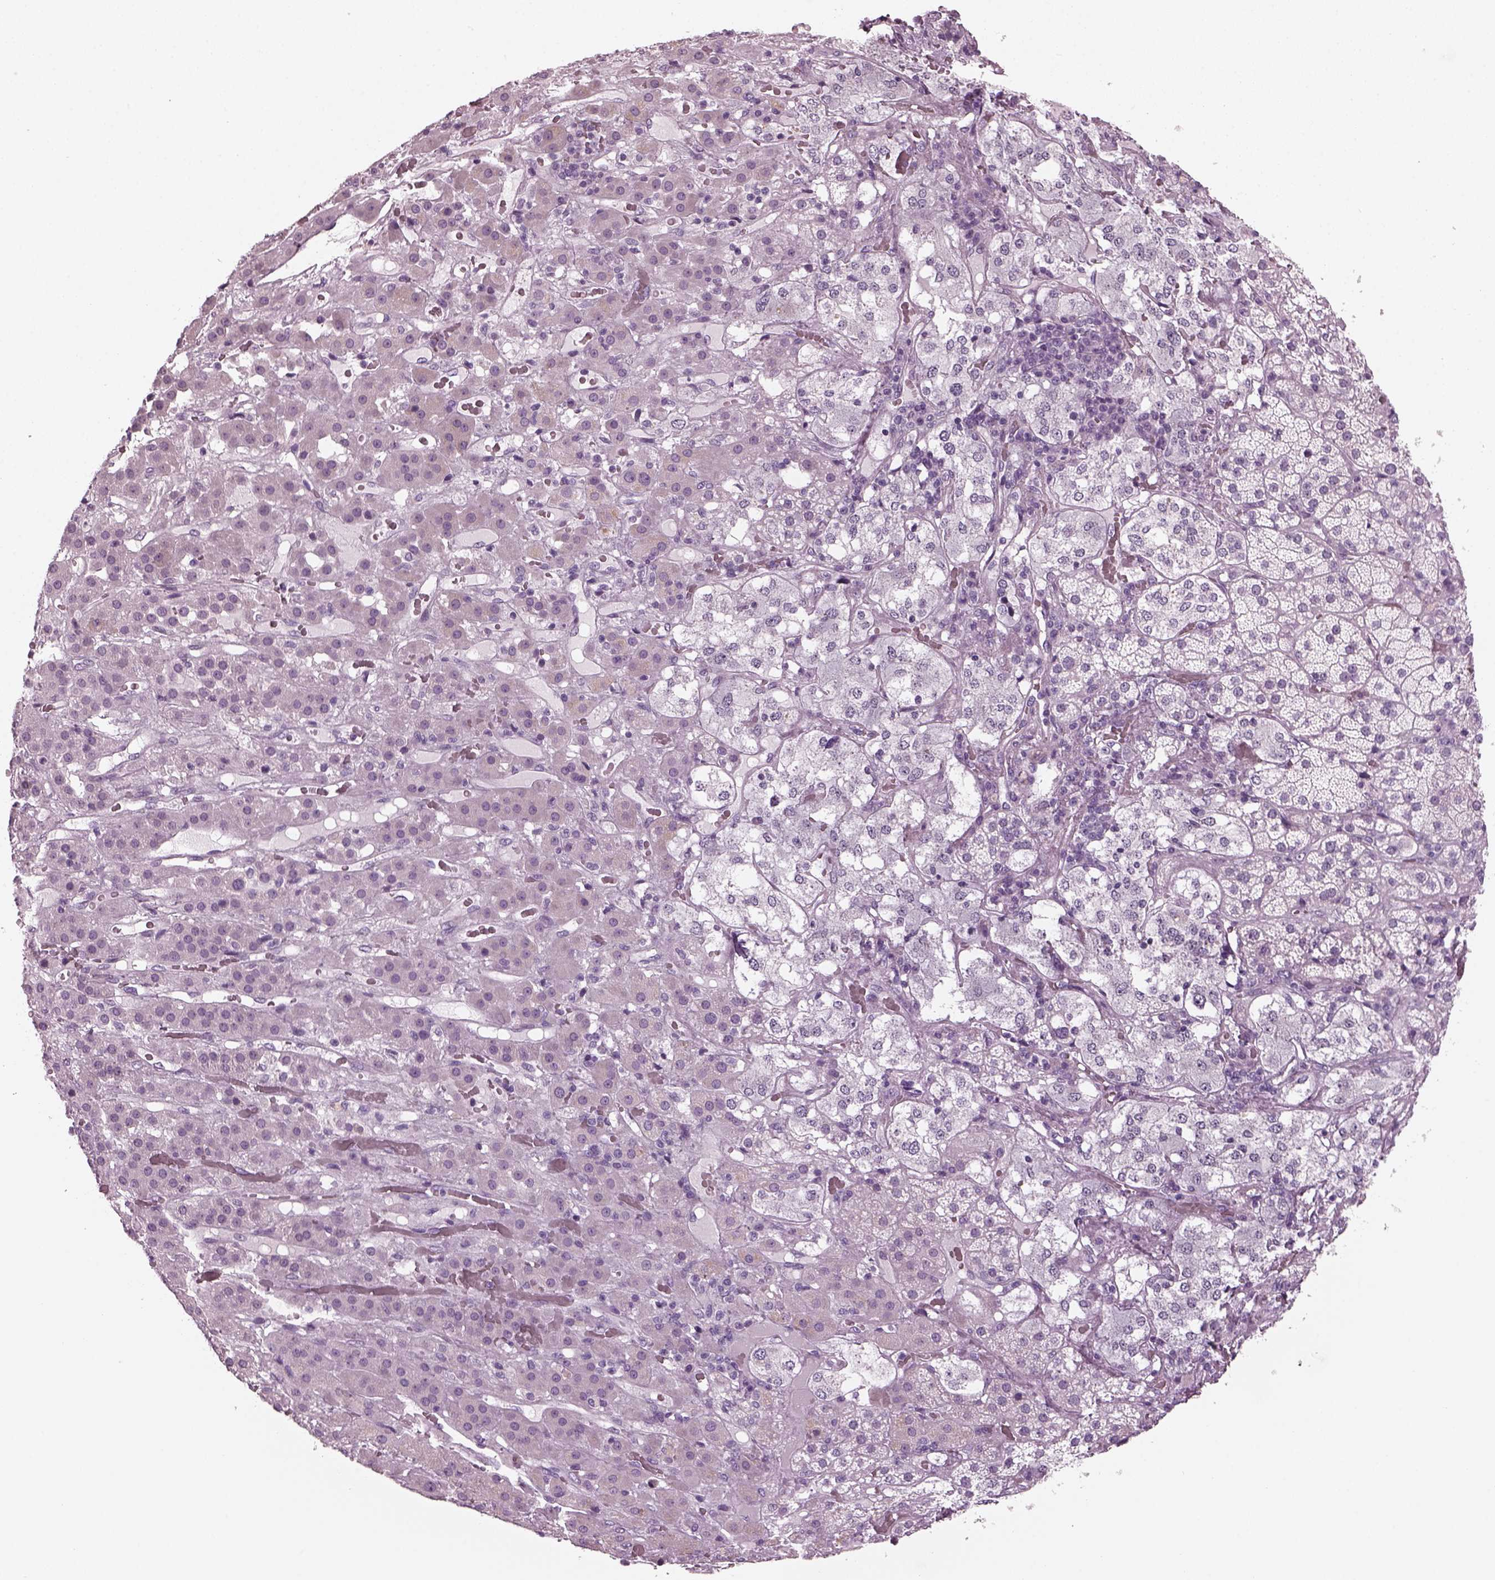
{"staining": {"intensity": "negative", "quantity": "none", "location": "none"}, "tissue": "adrenal gland", "cell_type": "Glandular cells", "image_type": "normal", "snomed": [{"axis": "morphology", "description": "Normal tissue, NOS"}, {"axis": "topography", "description": "Adrenal gland"}], "caption": "Micrograph shows no significant protein positivity in glandular cells of normal adrenal gland. The staining is performed using DAB (3,3'-diaminobenzidine) brown chromogen with nuclei counter-stained in using hematoxylin.", "gene": "PDC", "patient": {"sex": "male", "age": 57}}